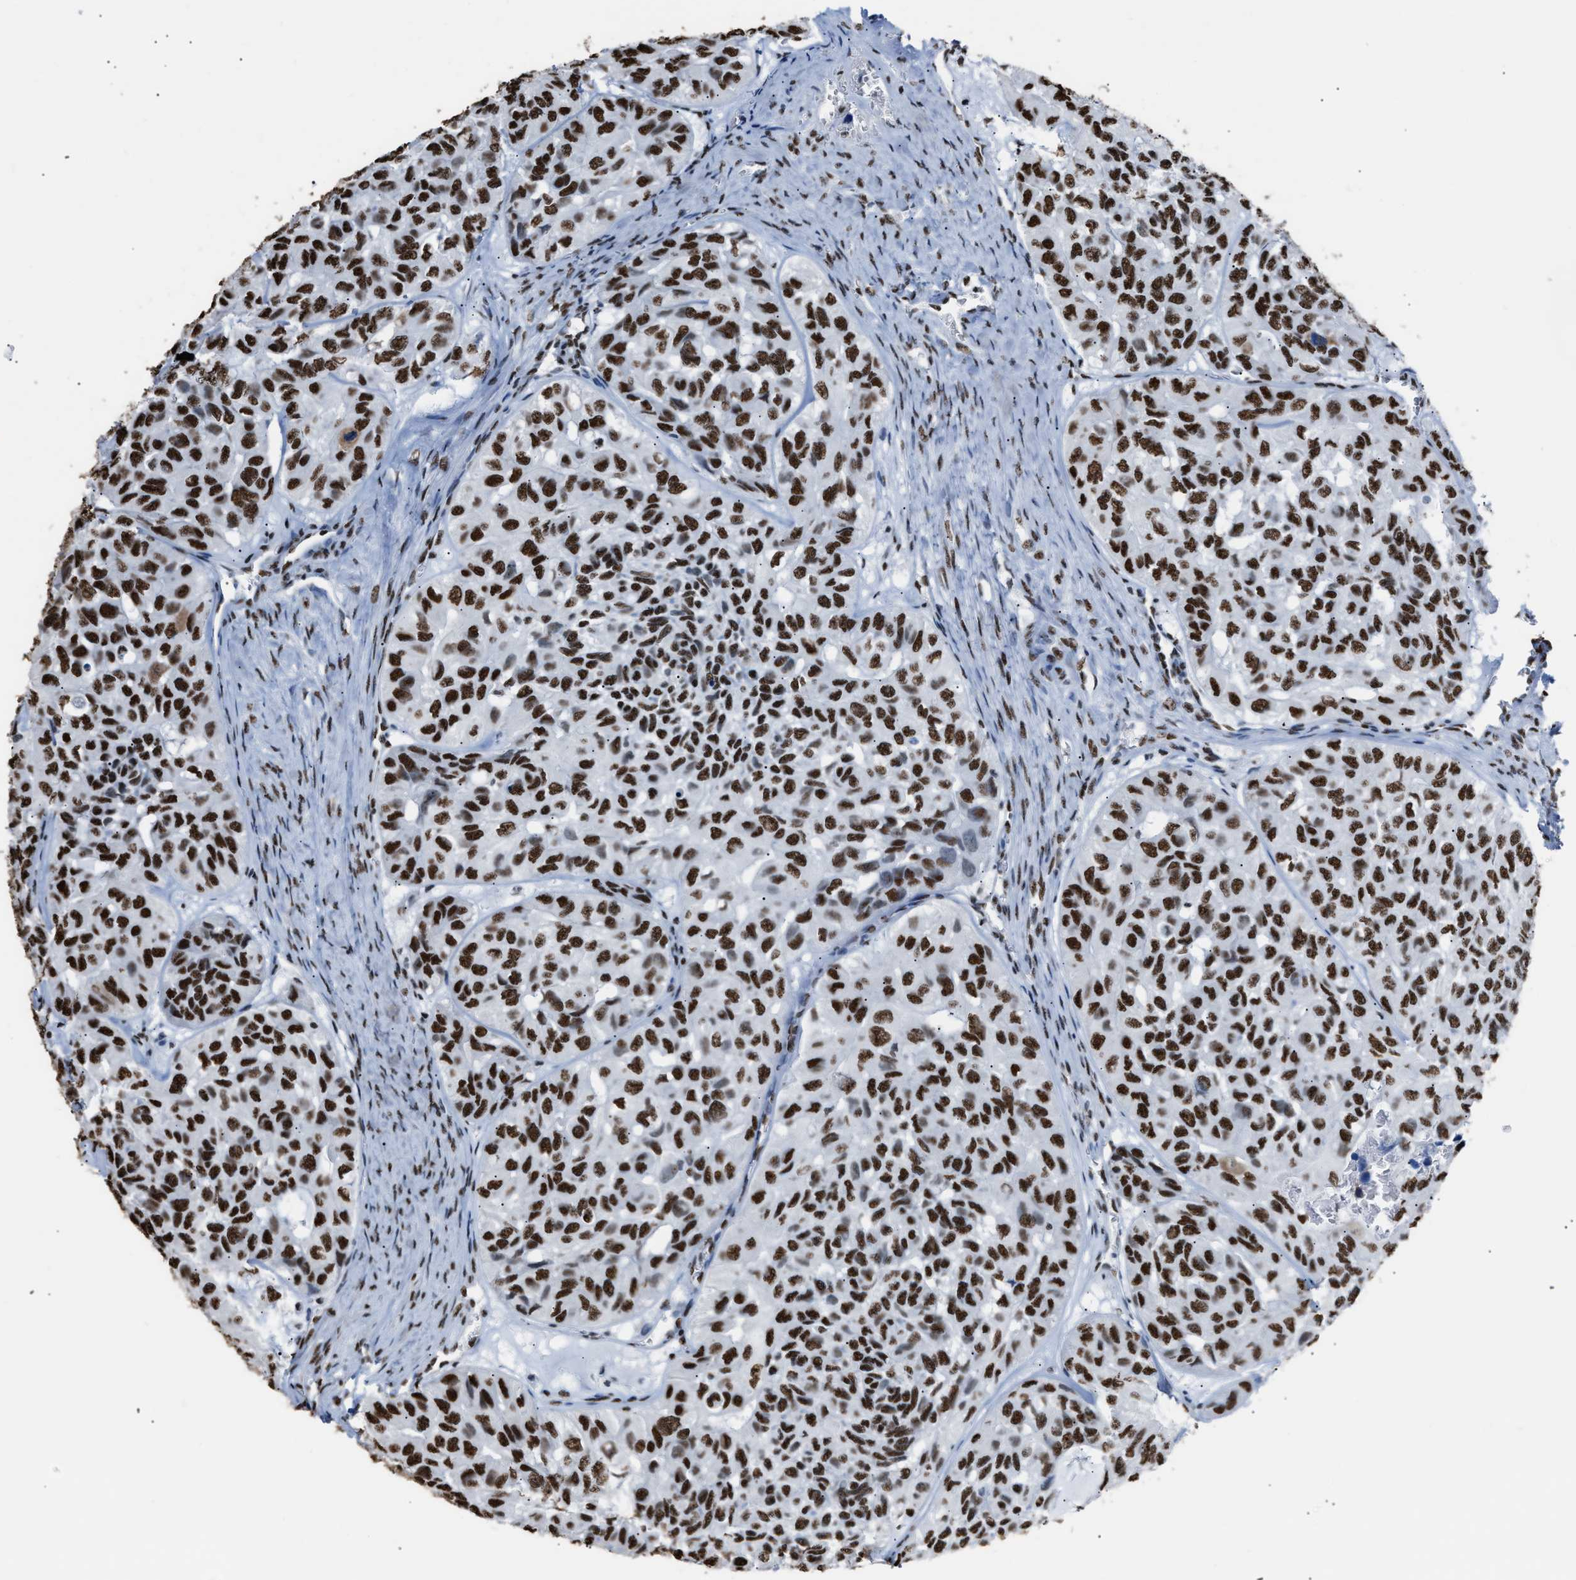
{"staining": {"intensity": "strong", "quantity": ">75%", "location": "nuclear"}, "tissue": "head and neck cancer", "cell_type": "Tumor cells", "image_type": "cancer", "snomed": [{"axis": "morphology", "description": "Adenocarcinoma, NOS"}, {"axis": "topography", "description": "Salivary gland, NOS"}, {"axis": "topography", "description": "Head-Neck"}], "caption": "Immunohistochemistry (IHC) of head and neck cancer (adenocarcinoma) displays high levels of strong nuclear expression in approximately >75% of tumor cells.", "gene": "CCAR2", "patient": {"sex": "female", "age": 76}}